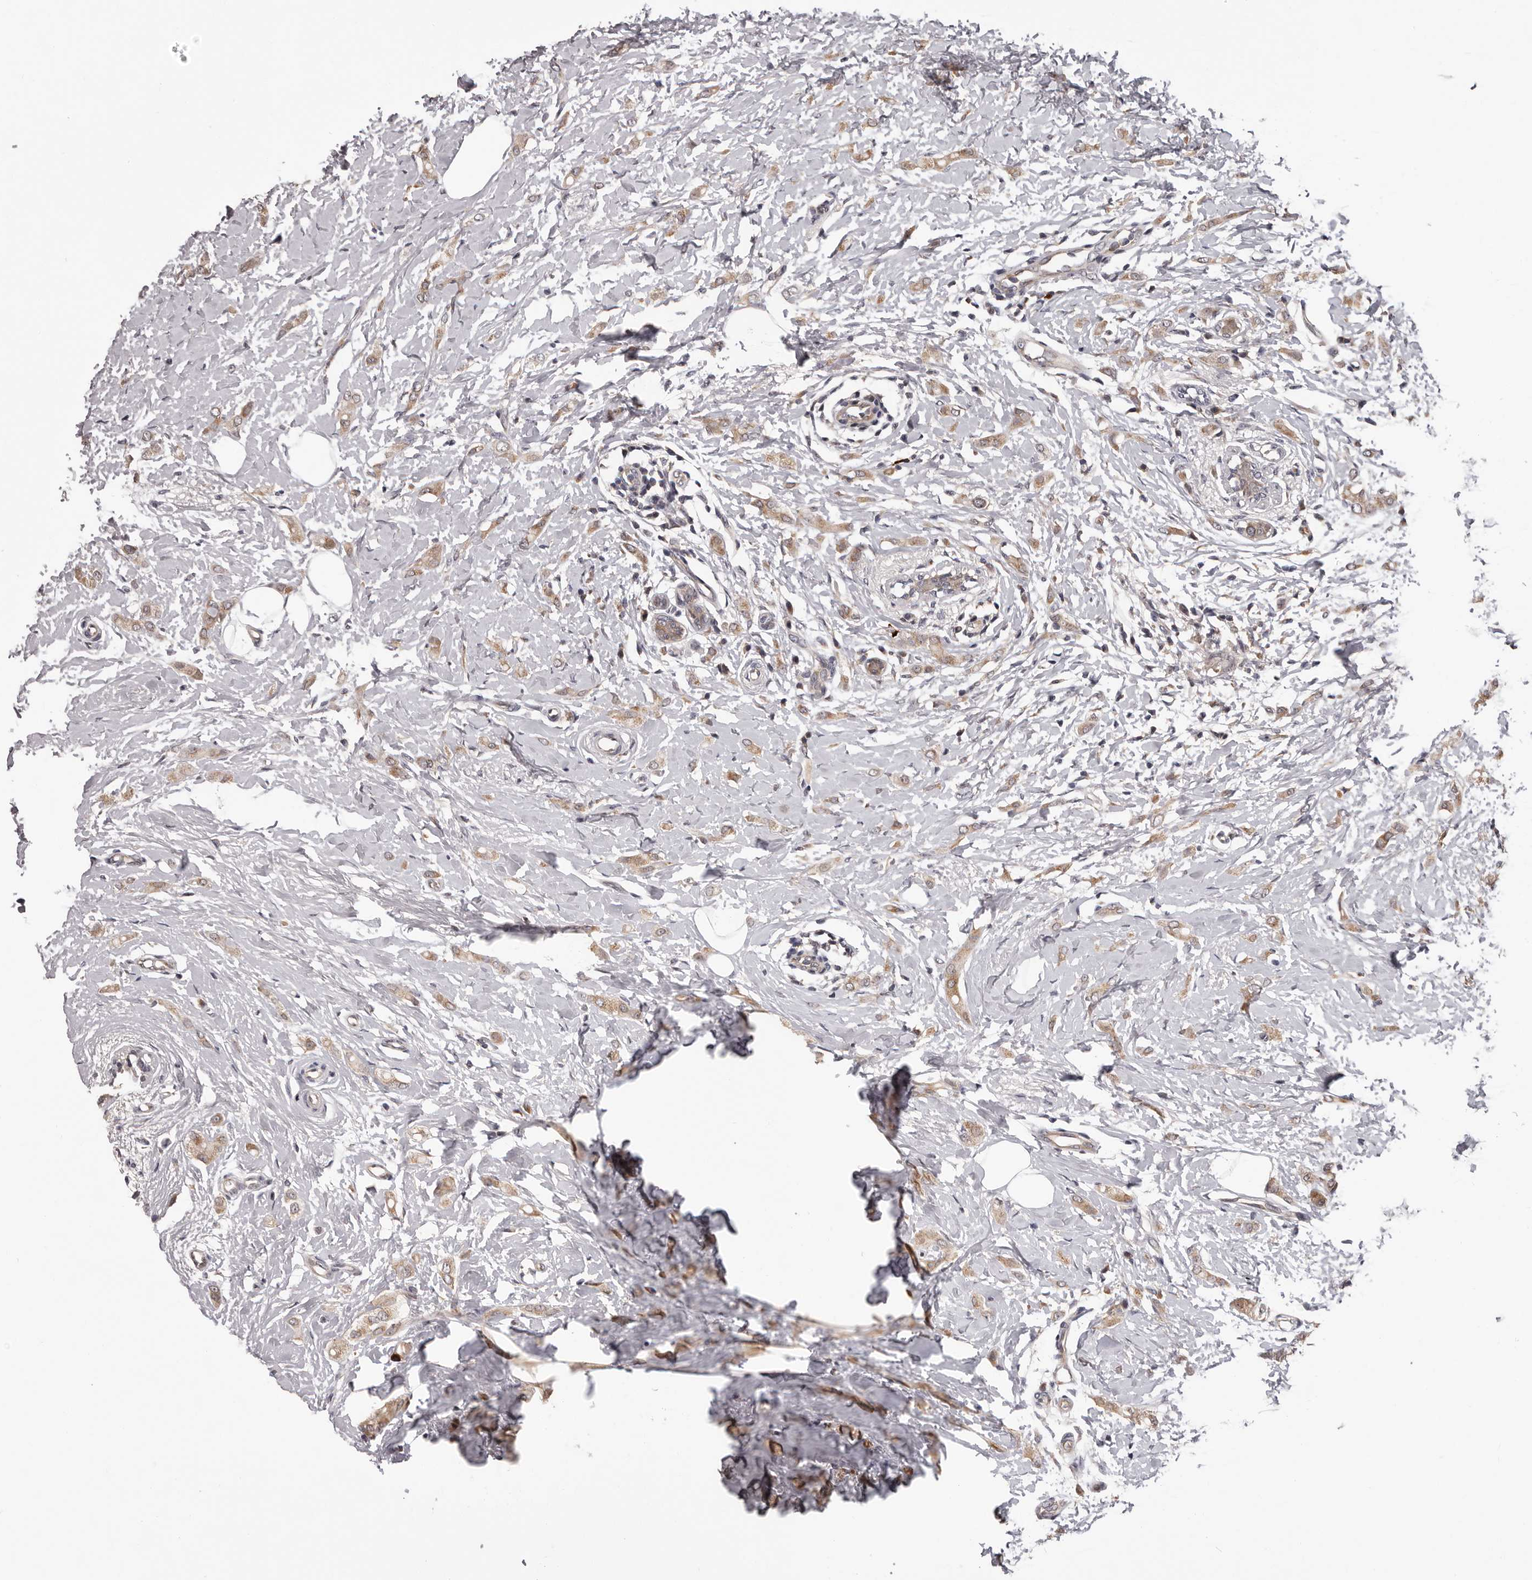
{"staining": {"intensity": "weak", "quantity": ">75%", "location": "cytoplasmic/membranous"}, "tissue": "breast cancer", "cell_type": "Tumor cells", "image_type": "cancer", "snomed": [{"axis": "morphology", "description": "Lobular carcinoma"}, {"axis": "topography", "description": "Breast"}], "caption": "Protein analysis of lobular carcinoma (breast) tissue shows weak cytoplasmic/membranous expression in approximately >75% of tumor cells.", "gene": "MED8", "patient": {"sex": "female", "age": 55}}